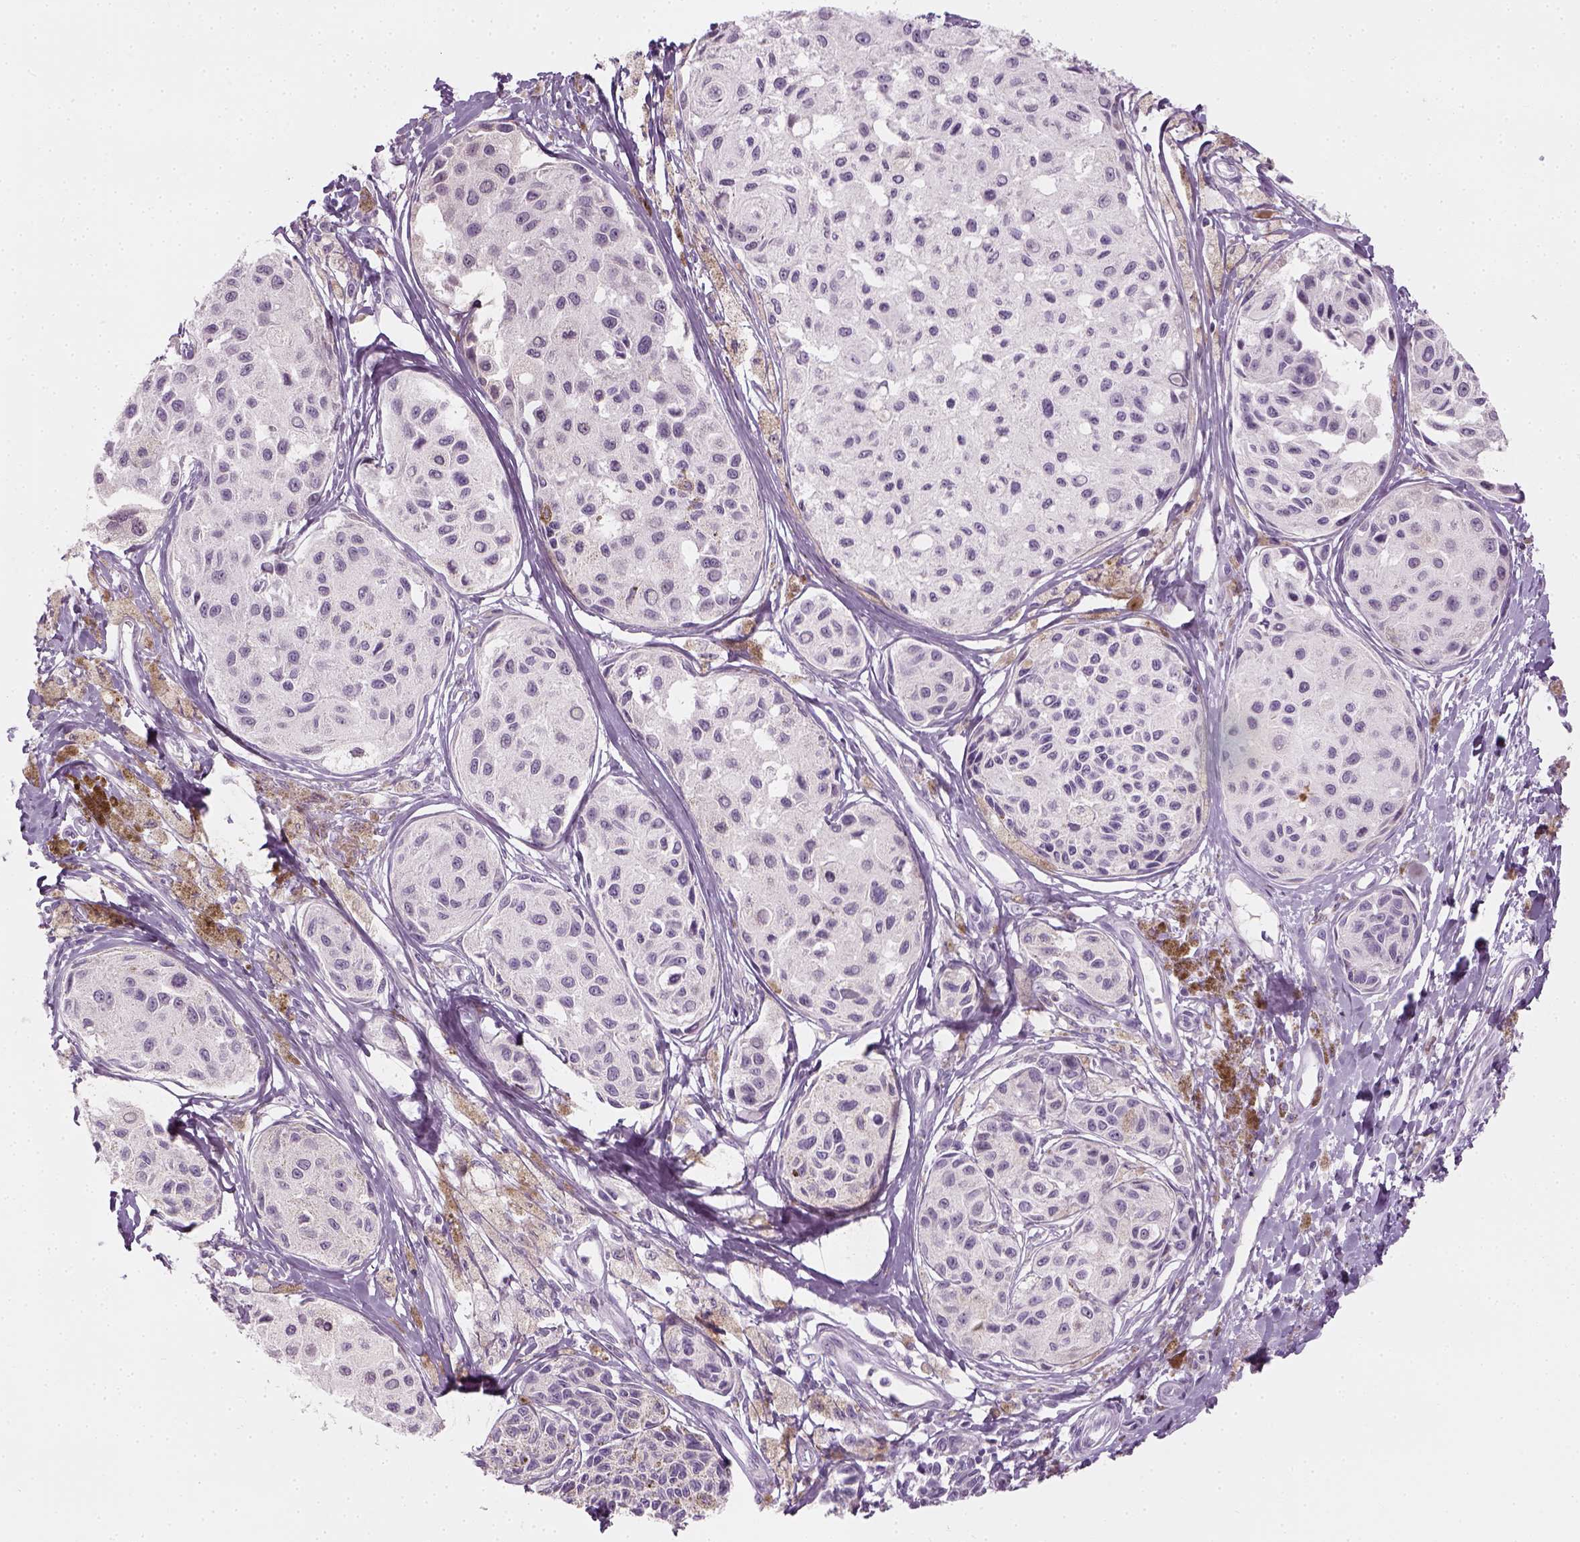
{"staining": {"intensity": "negative", "quantity": "none", "location": "none"}, "tissue": "melanoma", "cell_type": "Tumor cells", "image_type": "cancer", "snomed": [{"axis": "morphology", "description": "Malignant melanoma, NOS"}, {"axis": "topography", "description": "Skin"}], "caption": "Tumor cells are negative for protein expression in human malignant melanoma. (DAB (3,3'-diaminobenzidine) IHC with hematoxylin counter stain).", "gene": "TH", "patient": {"sex": "female", "age": 38}}